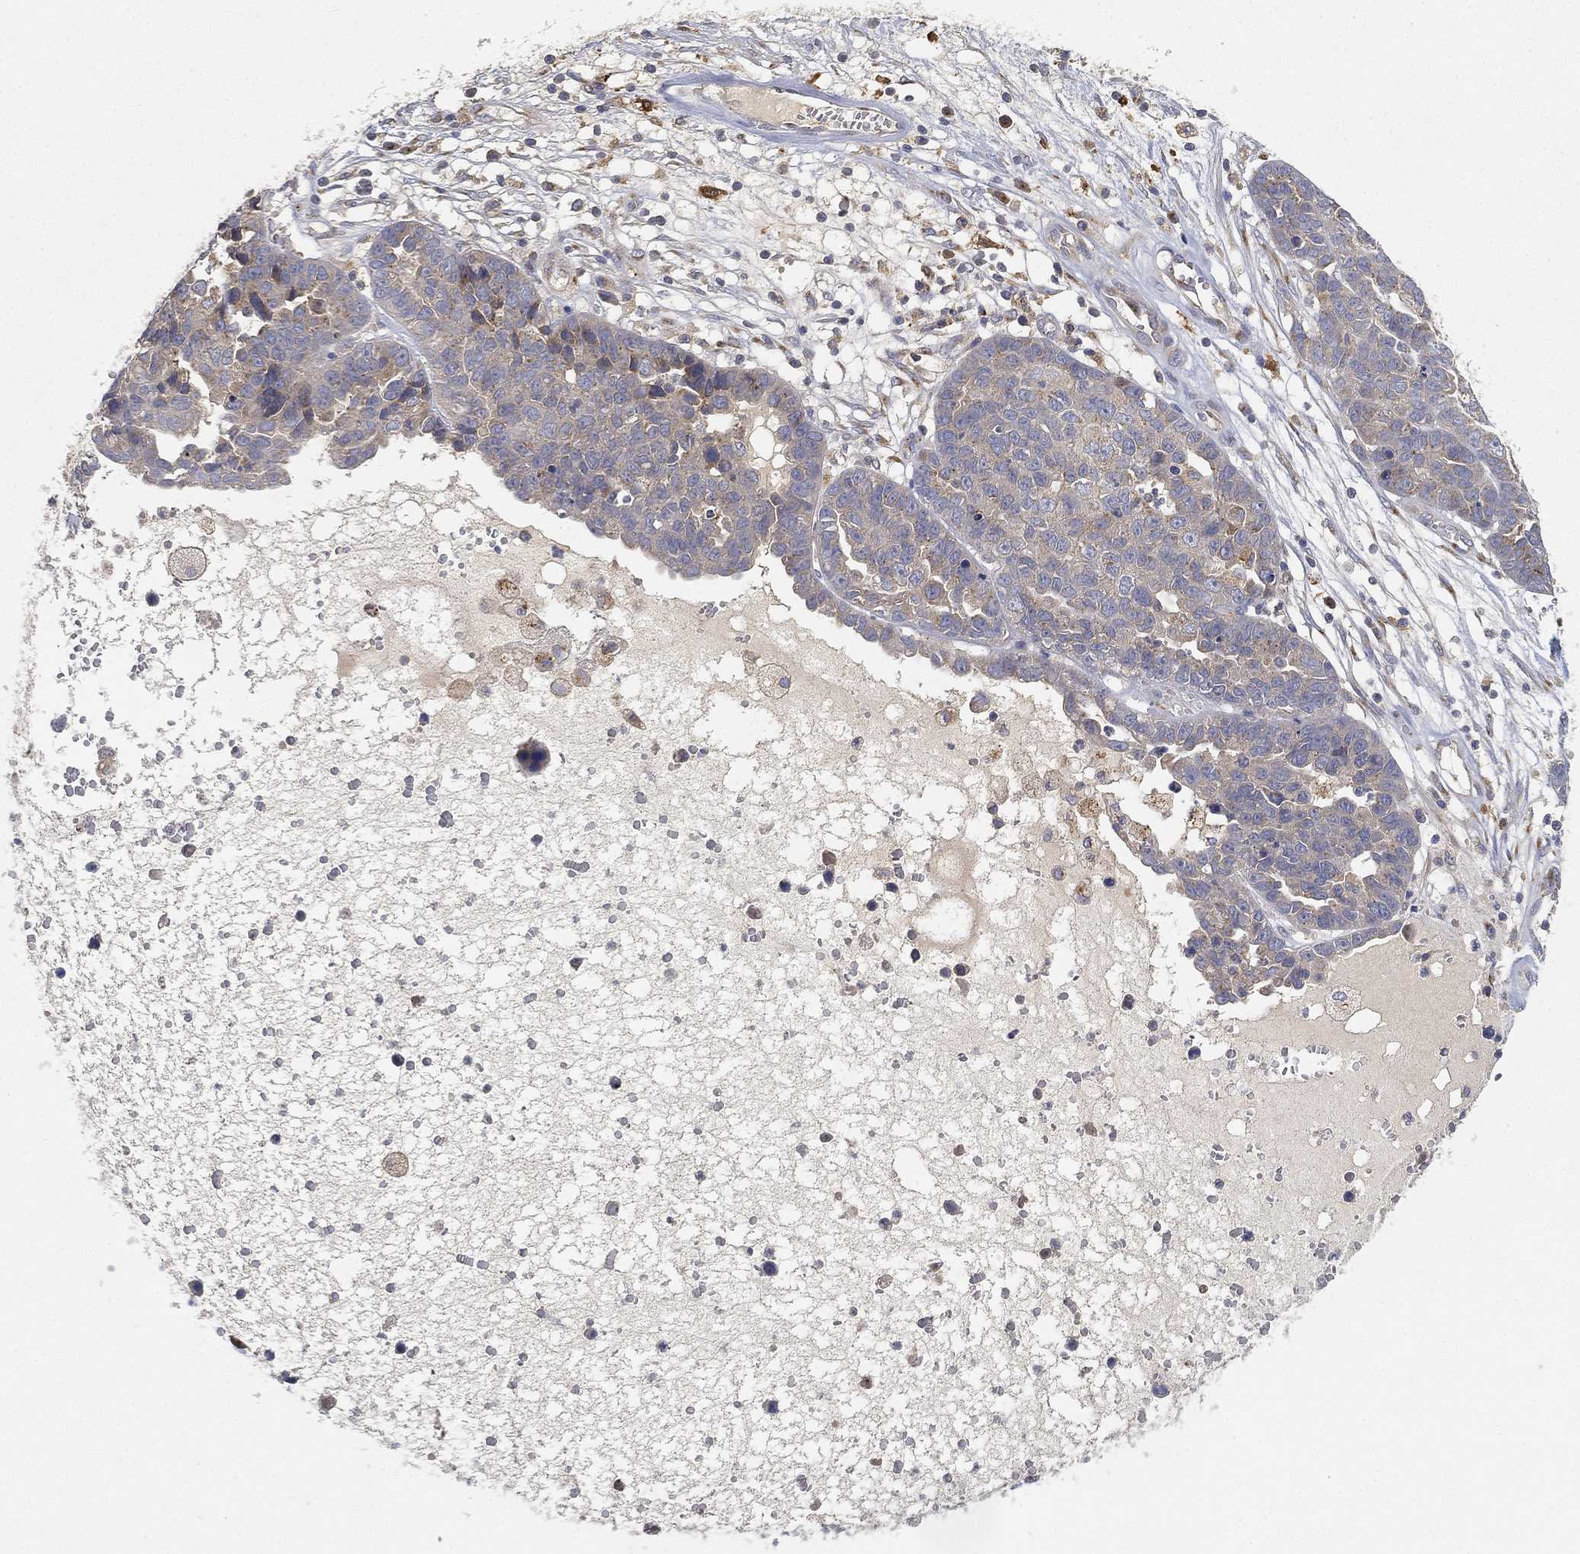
{"staining": {"intensity": "negative", "quantity": "none", "location": "none"}, "tissue": "ovarian cancer", "cell_type": "Tumor cells", "image_type": "cancer", "snomed": [{"axis": "morphology", "description": "Cystadenocarcinoma, serous, NOS"}, {"axis": "topography", "description": "Ovary"}], "caption": "Immunohistochemistry (IHC) photomicrograph of neoplastic tissue: ovarian serous cystadenocarcinoma stained with DAB (3,3'-diaminobenzidine) exhibits no significant protein staining in tumor cells. (IHC, brightfield microscopy, high magnification).", "gene": "CTSL", "patient": {"sex": "female", "age": 87}}